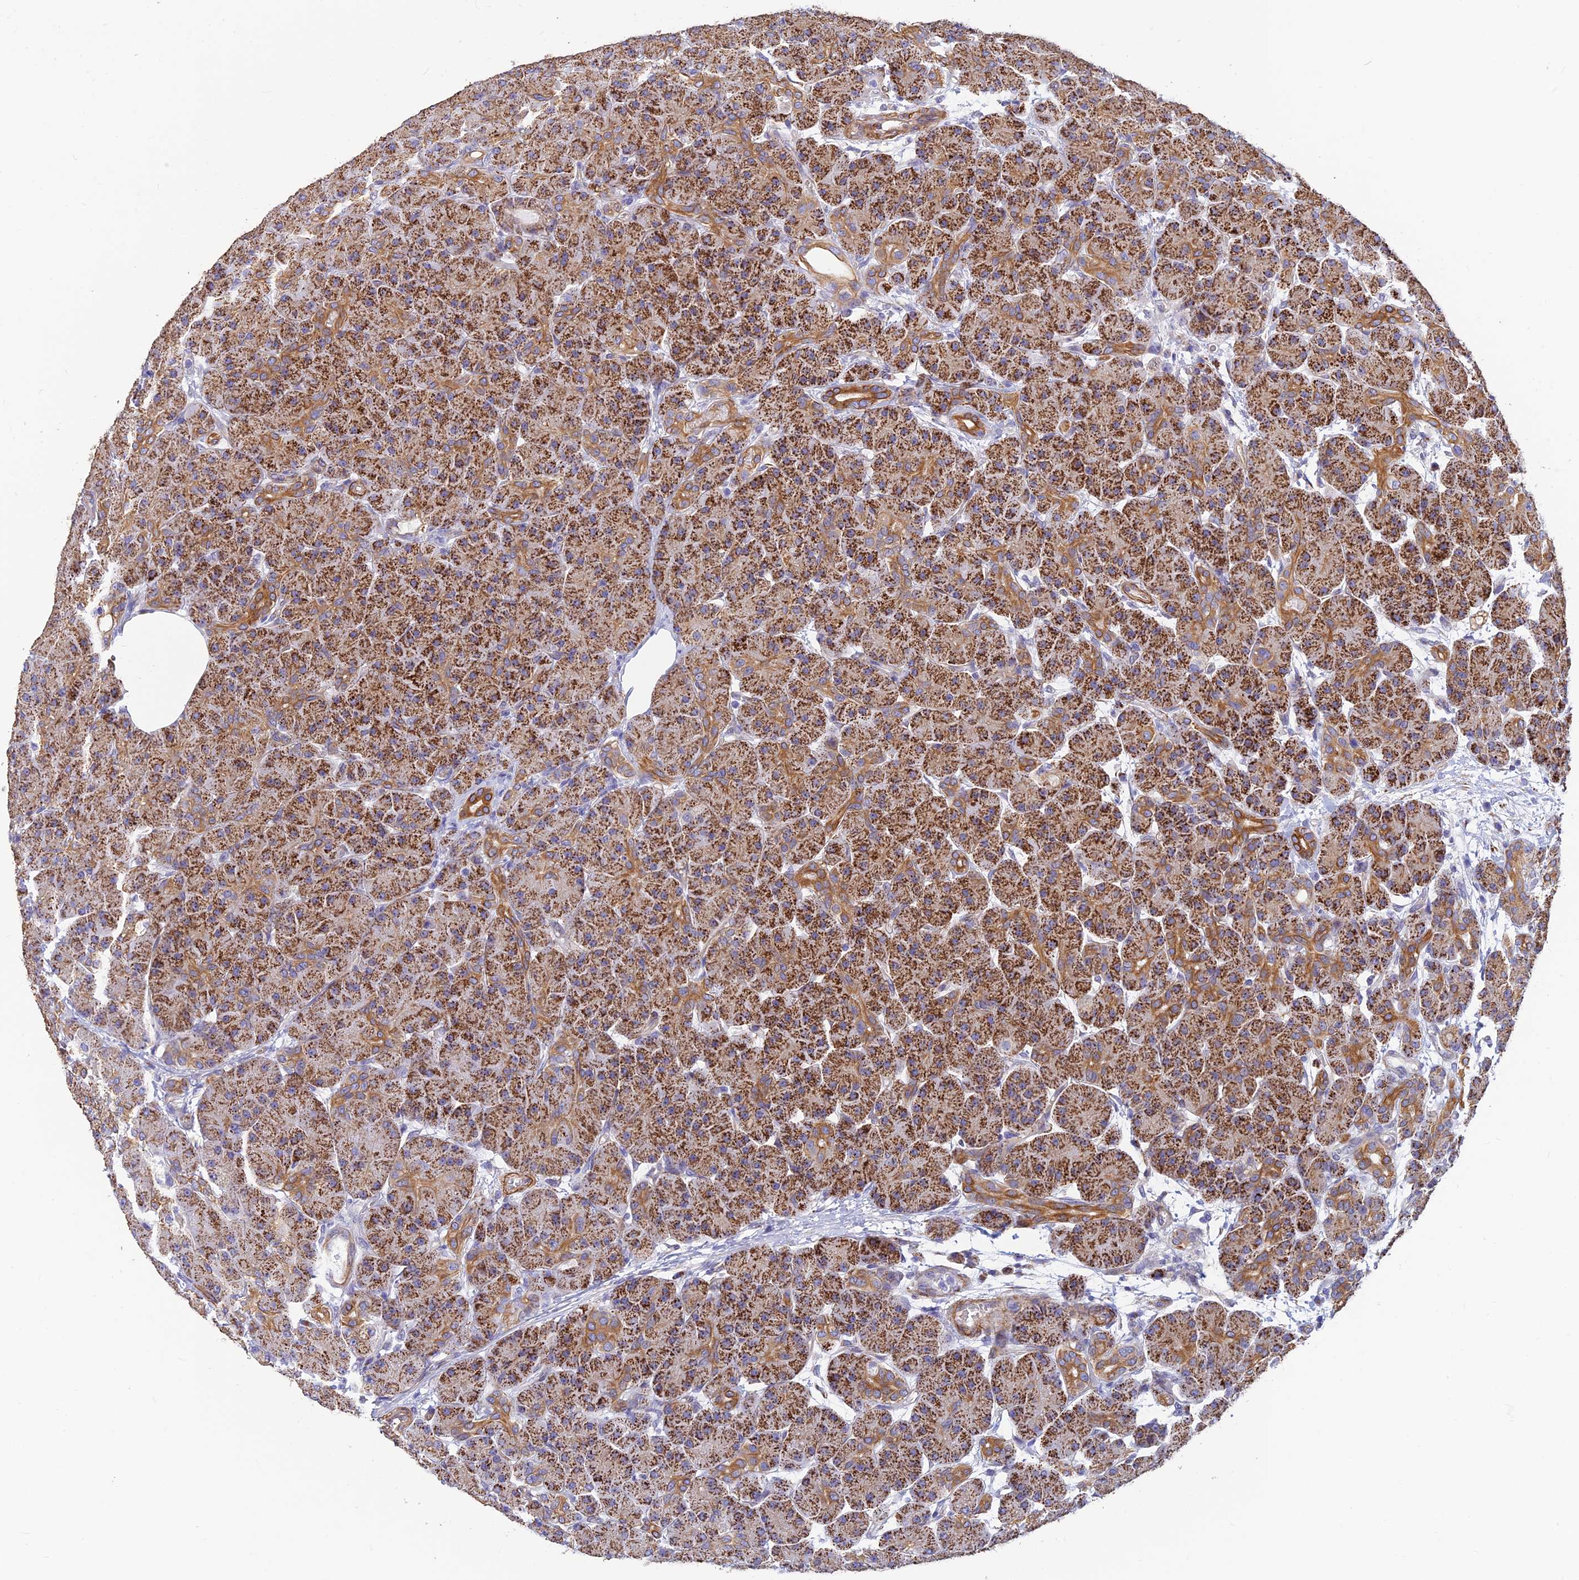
{"staining": {"intensity": "strong", "quantity": ">75%", "location": "cytoplasmic/membranous"}, "tissue": "pancreas", "cell_type": "Exocrine glandular cells", "image_type": "normal", "snomed": [{"axis": "morphology", "description": "Normal tissue, NOS"}, {"axis": "topography", "description": "Pancreas"}], "caption": "Immunohistochemistry (DAB) staining of benign pancreas demonstrates strong cytoplasmic/membranous protein expression in approximately >75% of exocrine glandular cells.", "gene": "ALDH1L2", "patient": {"sex": "male", "age": 63}}